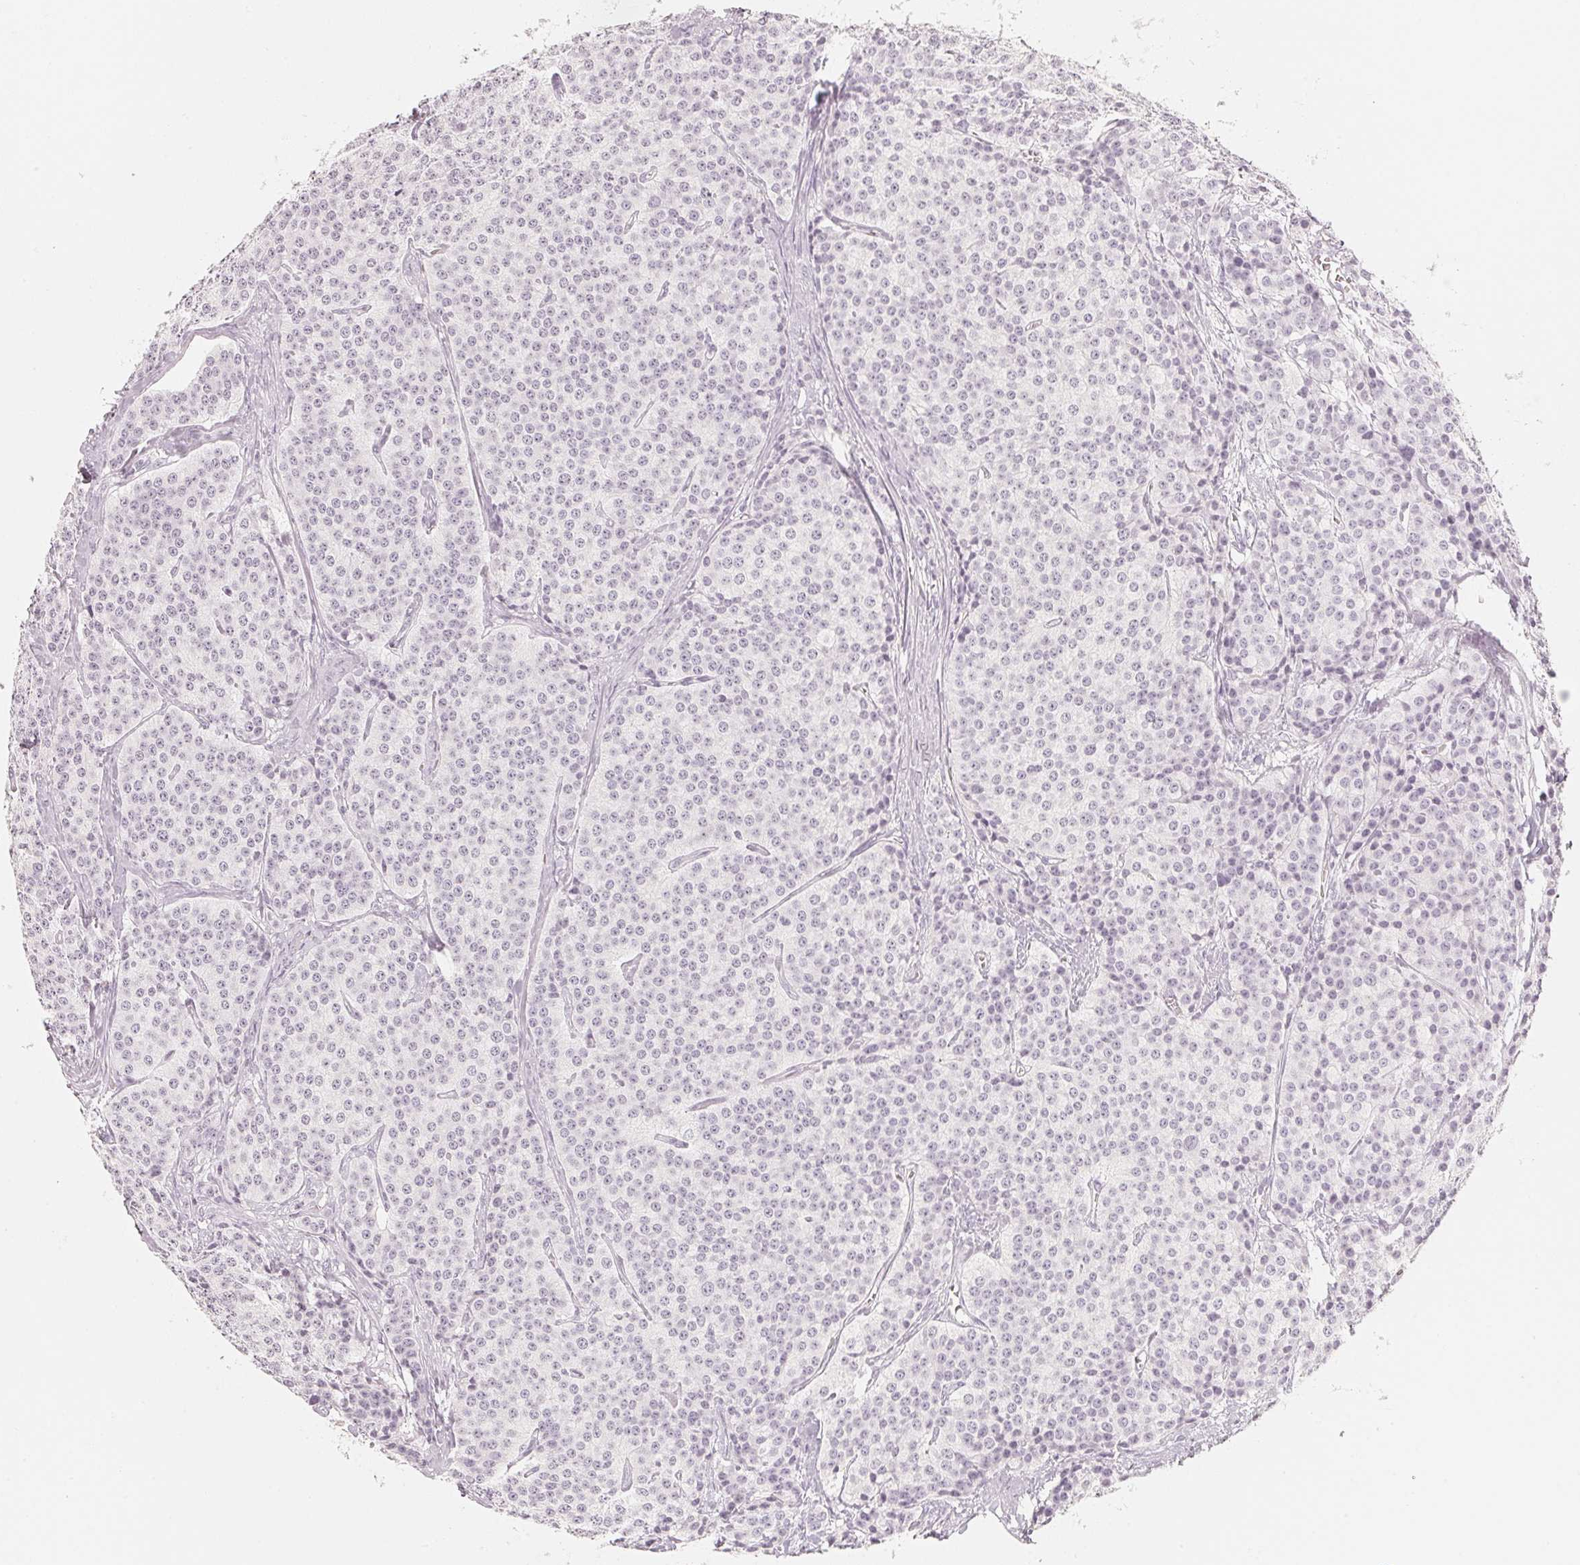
{"staining": {"intensity": "negative", "quantity": "none", "location": "none"}, "tissue": "carcinoid", "cell_type": "Tumor cells", "image_type": "cancer", "snomed": [{"axis": "morphology", "description": "Carcinoid, malignant, NOS"}, {"axis": "topography", "description": "Small intestine"}], "caption": "This is a histopathology image of IHC staining of carcinoid, which shows no positivity in tumor cells.", "gene": "SLC22A8", "patient": {"sex": "female", "age": 64}}